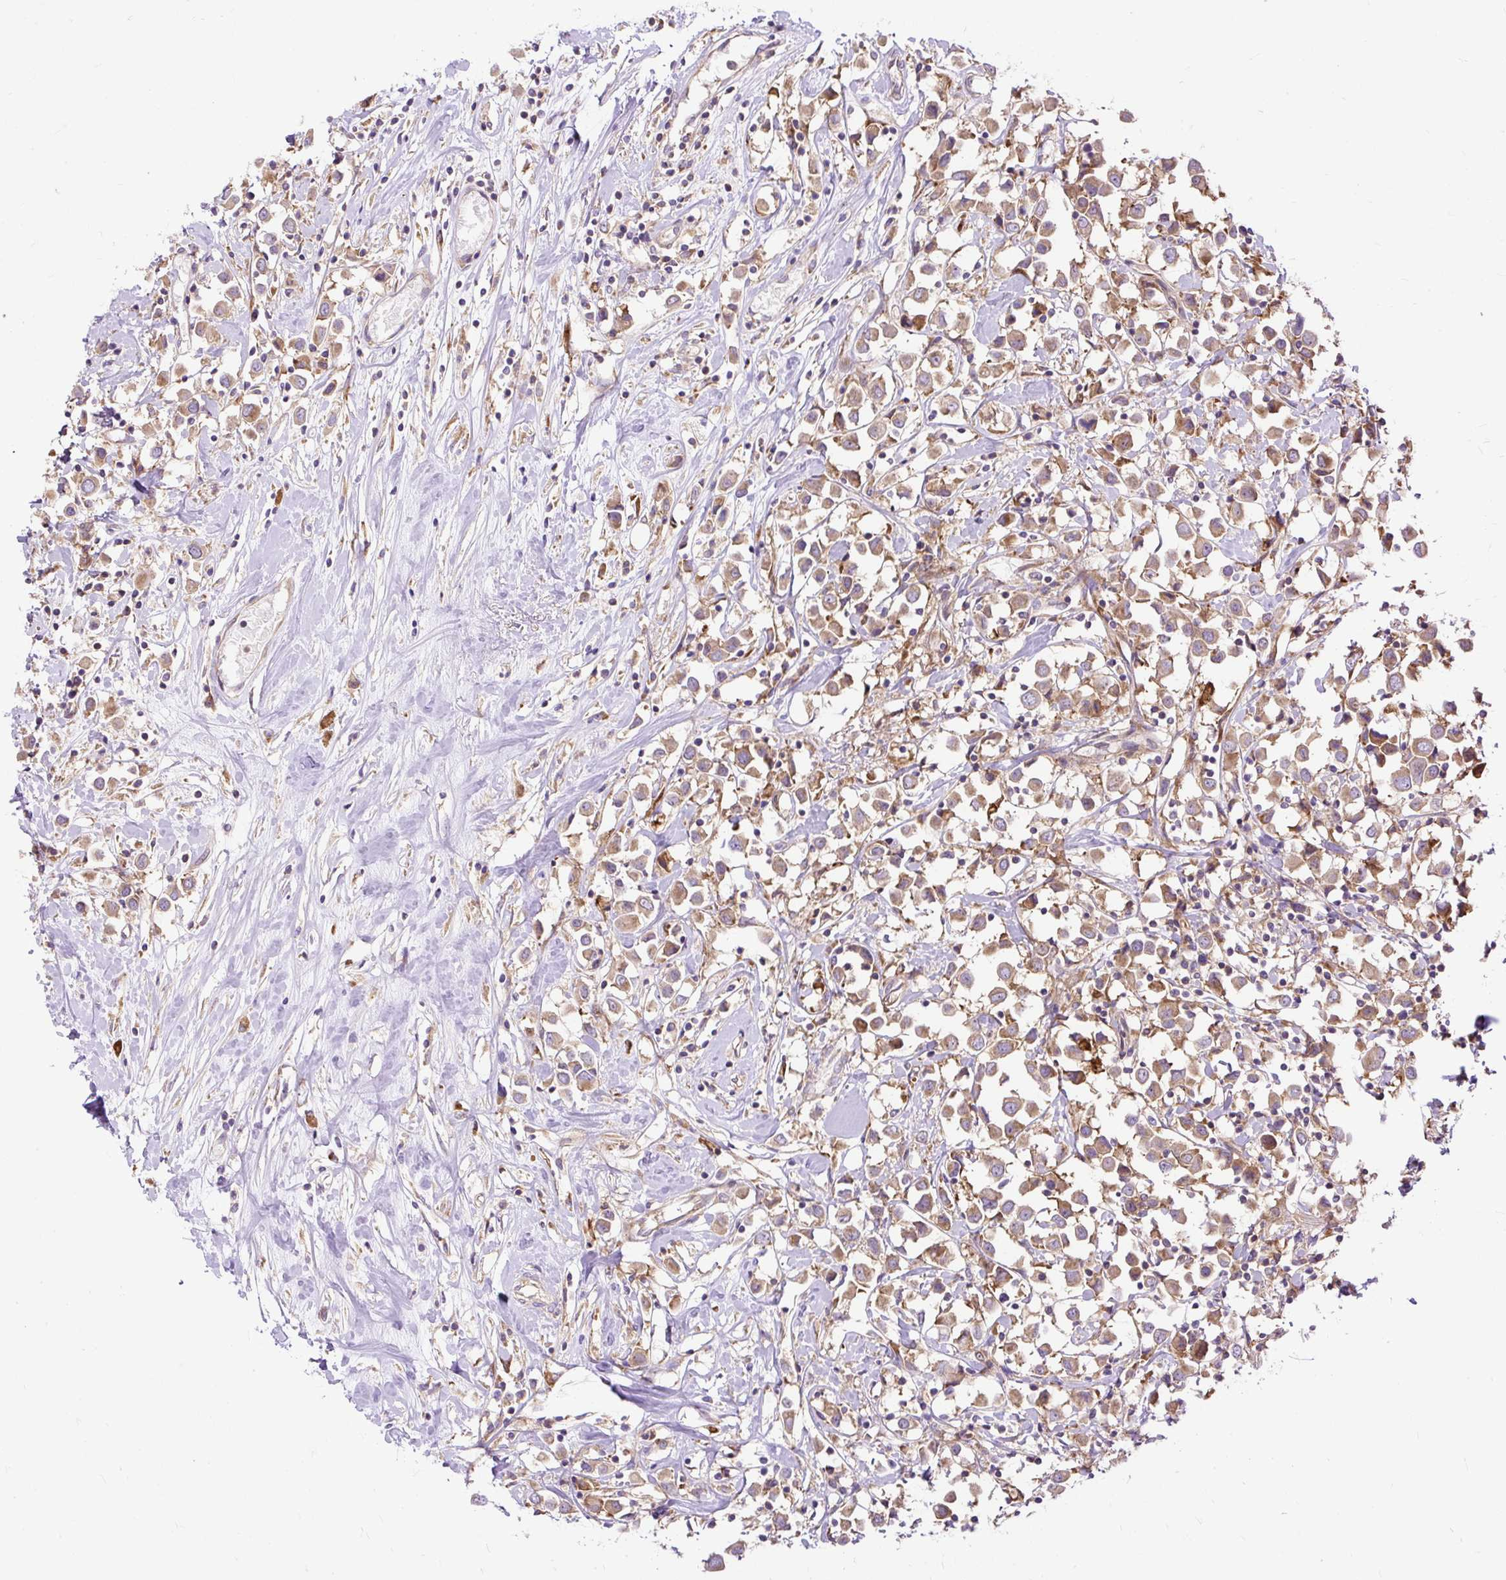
{"staining": {"intensity": "moderate", "quantity": ">75%", "location": "cytoplasmic/membranous"}, "tissue": "breast cancer", "cell_type": "Tumor cells", "image_type": "cancer", "snomed": [{"axis": "morphology", "description": "Duct carcinoma"}, {"axis": "topography", "description": "Breast"}], "caption": "Breast cancer stained with IHC displays moderate cytoplasmic/membranous expression in about >75% of tumor cells.", "gene": "RPS5", "patient": {"sex": "female", "age": 61}}